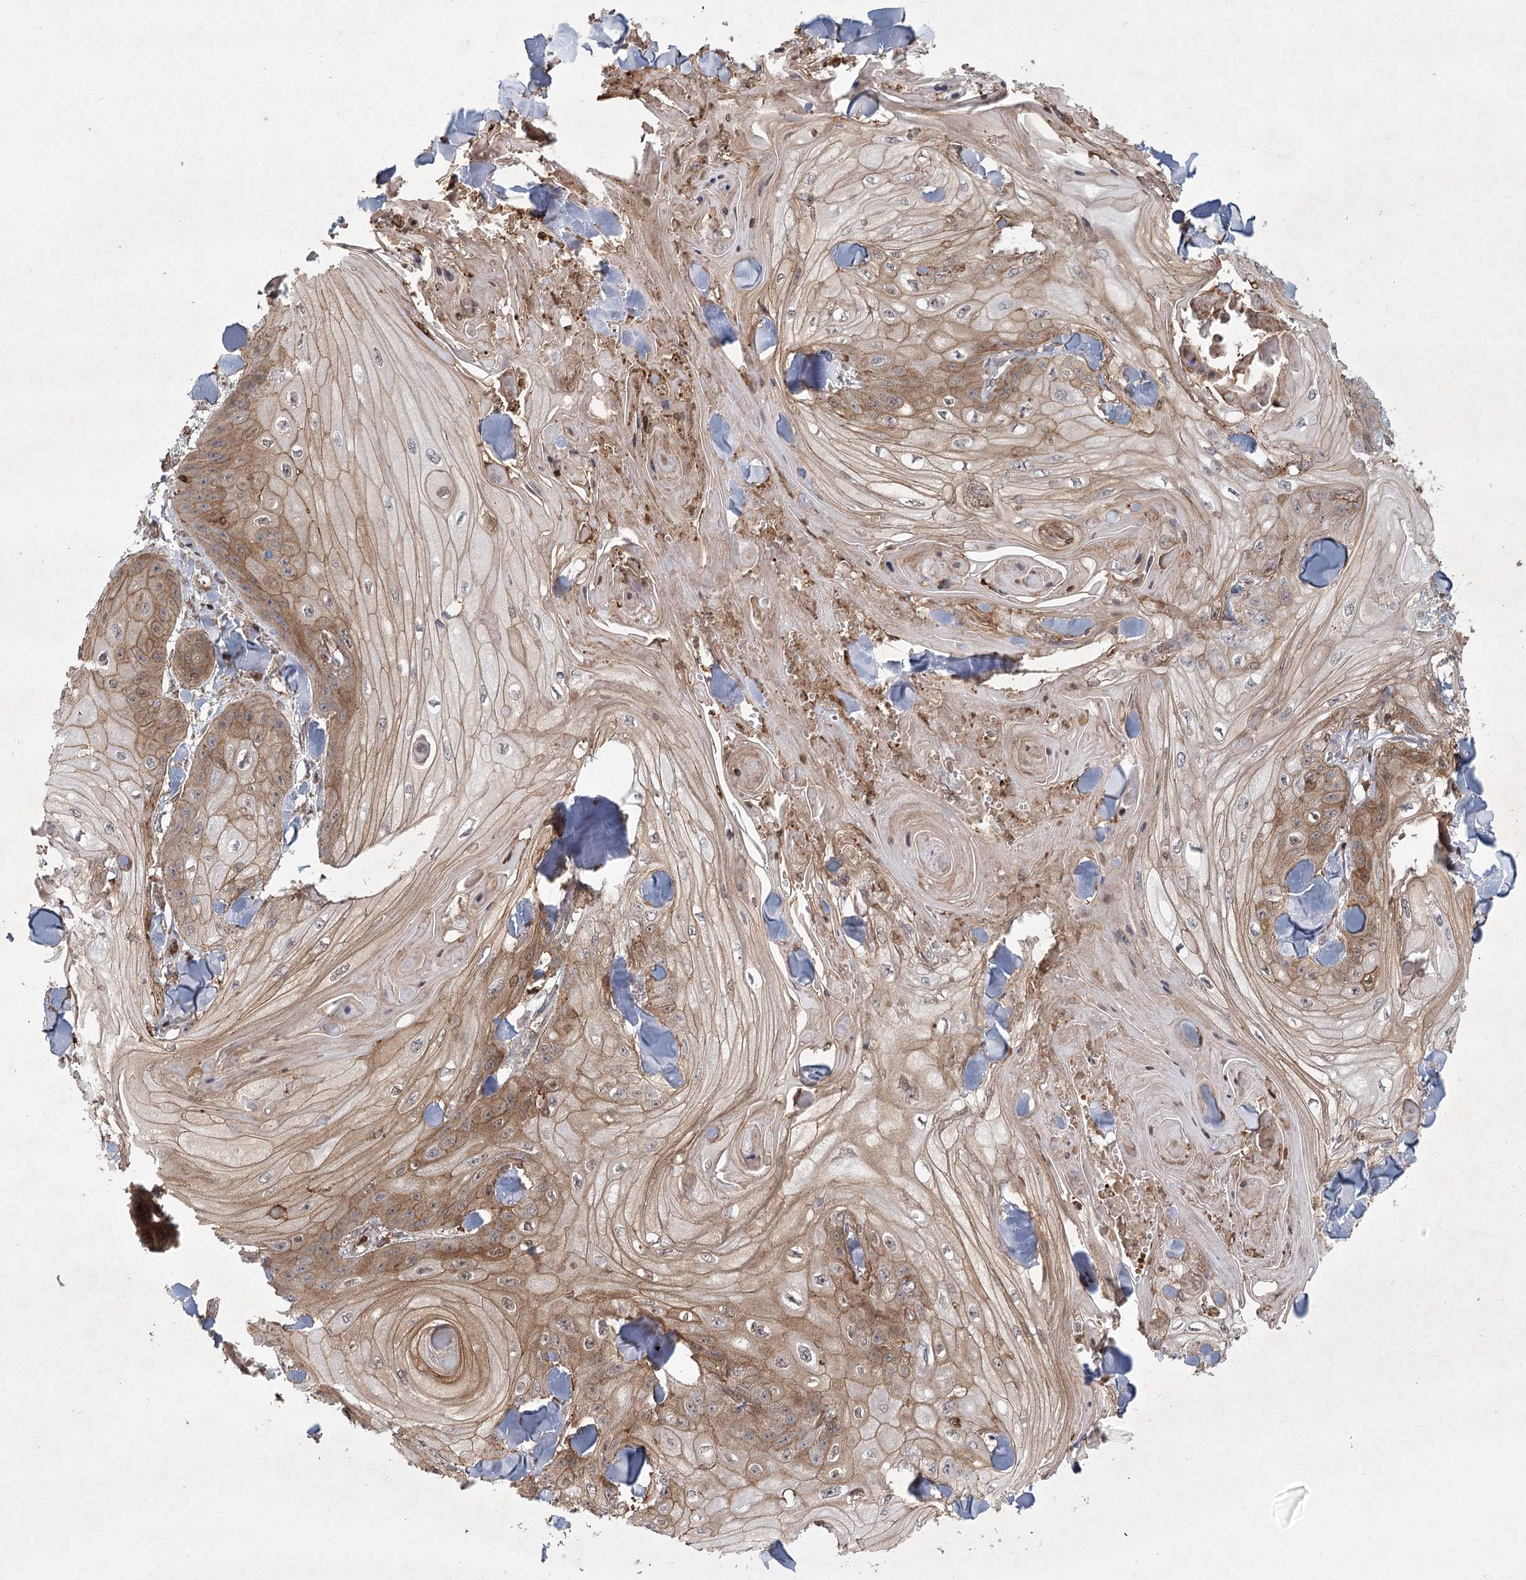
{"staining": {"intensity": "moderate", "quantity": "<25%", "location": "cytoplasmic/membranous"}, "tissue": "skin cancer", "cell_type": "Tumor cells", "image_type": "cancer", "snomed": [{"axis": "morphology", "description": "Squamous cell carcinoma, NOS"}, {"axis": "topography", "description": "Skin"}], "caption": "Tumor cells show low levels of moderate cytoplasmic/membranous staining in approximately <25% of cells in skin squamous cell carcinoma. (DAB IHC, brown staining for protein, blue staining for nuclei).", "gene": "MEPE", "patient": {"sex": "male", "age": 74}}